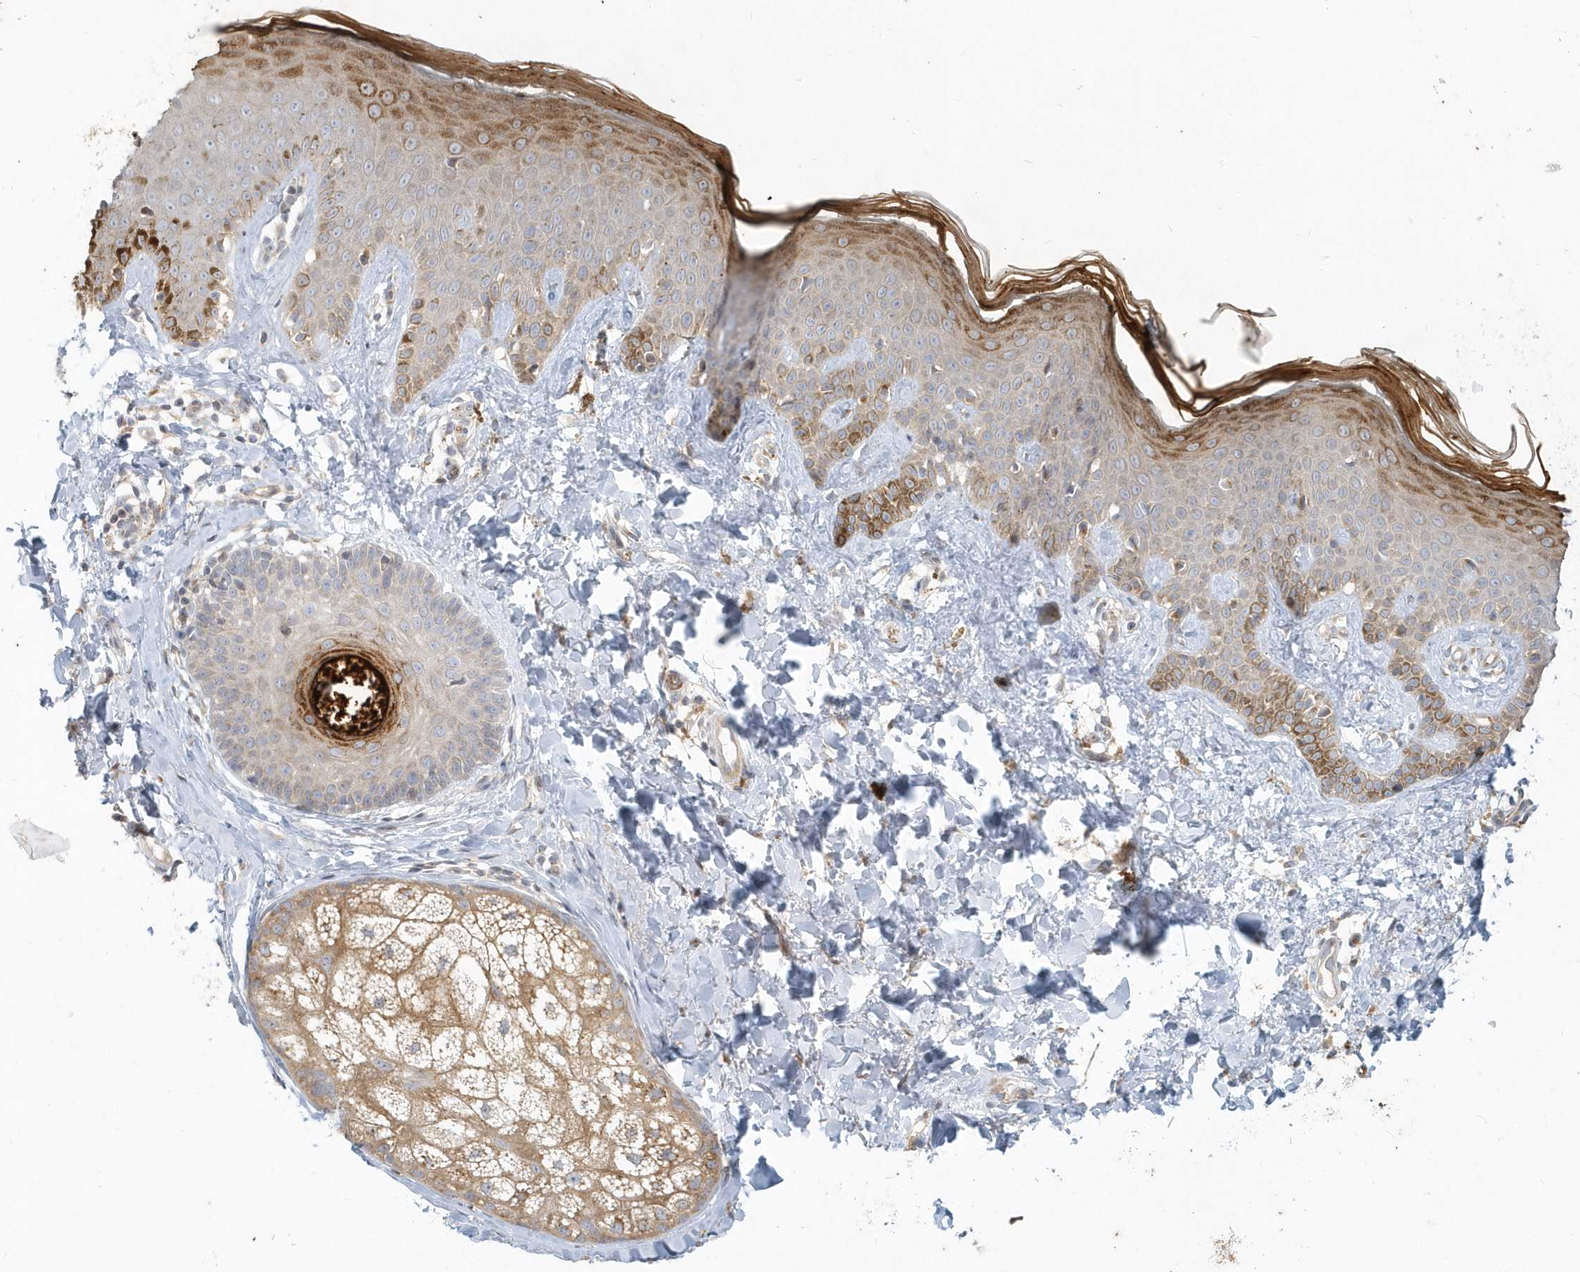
{"staining": {"intensity": "weak", "quantity": ">75%", "location": "cytoplasmic/membranous"}, "tissue": "skin", "cell_type": "Fibroblasts", "image_type": "normal", "snomed": [{"axis": "morphology", "description": "Normal tissue, NOS"}, {"axis": "topography", "description": "Skin"}], "caption": "The photomicrograph shows staining of normal skin, revealing weak cytoplasmic/membranous protein positivity (brown color) within fibroblasts. (DAB (3,3'-diaminobenzidine) = brown stain, brightfield microscopy at high magnification).", "gene": "NAPB", "patient": {"sex": "male", "age": 52}}